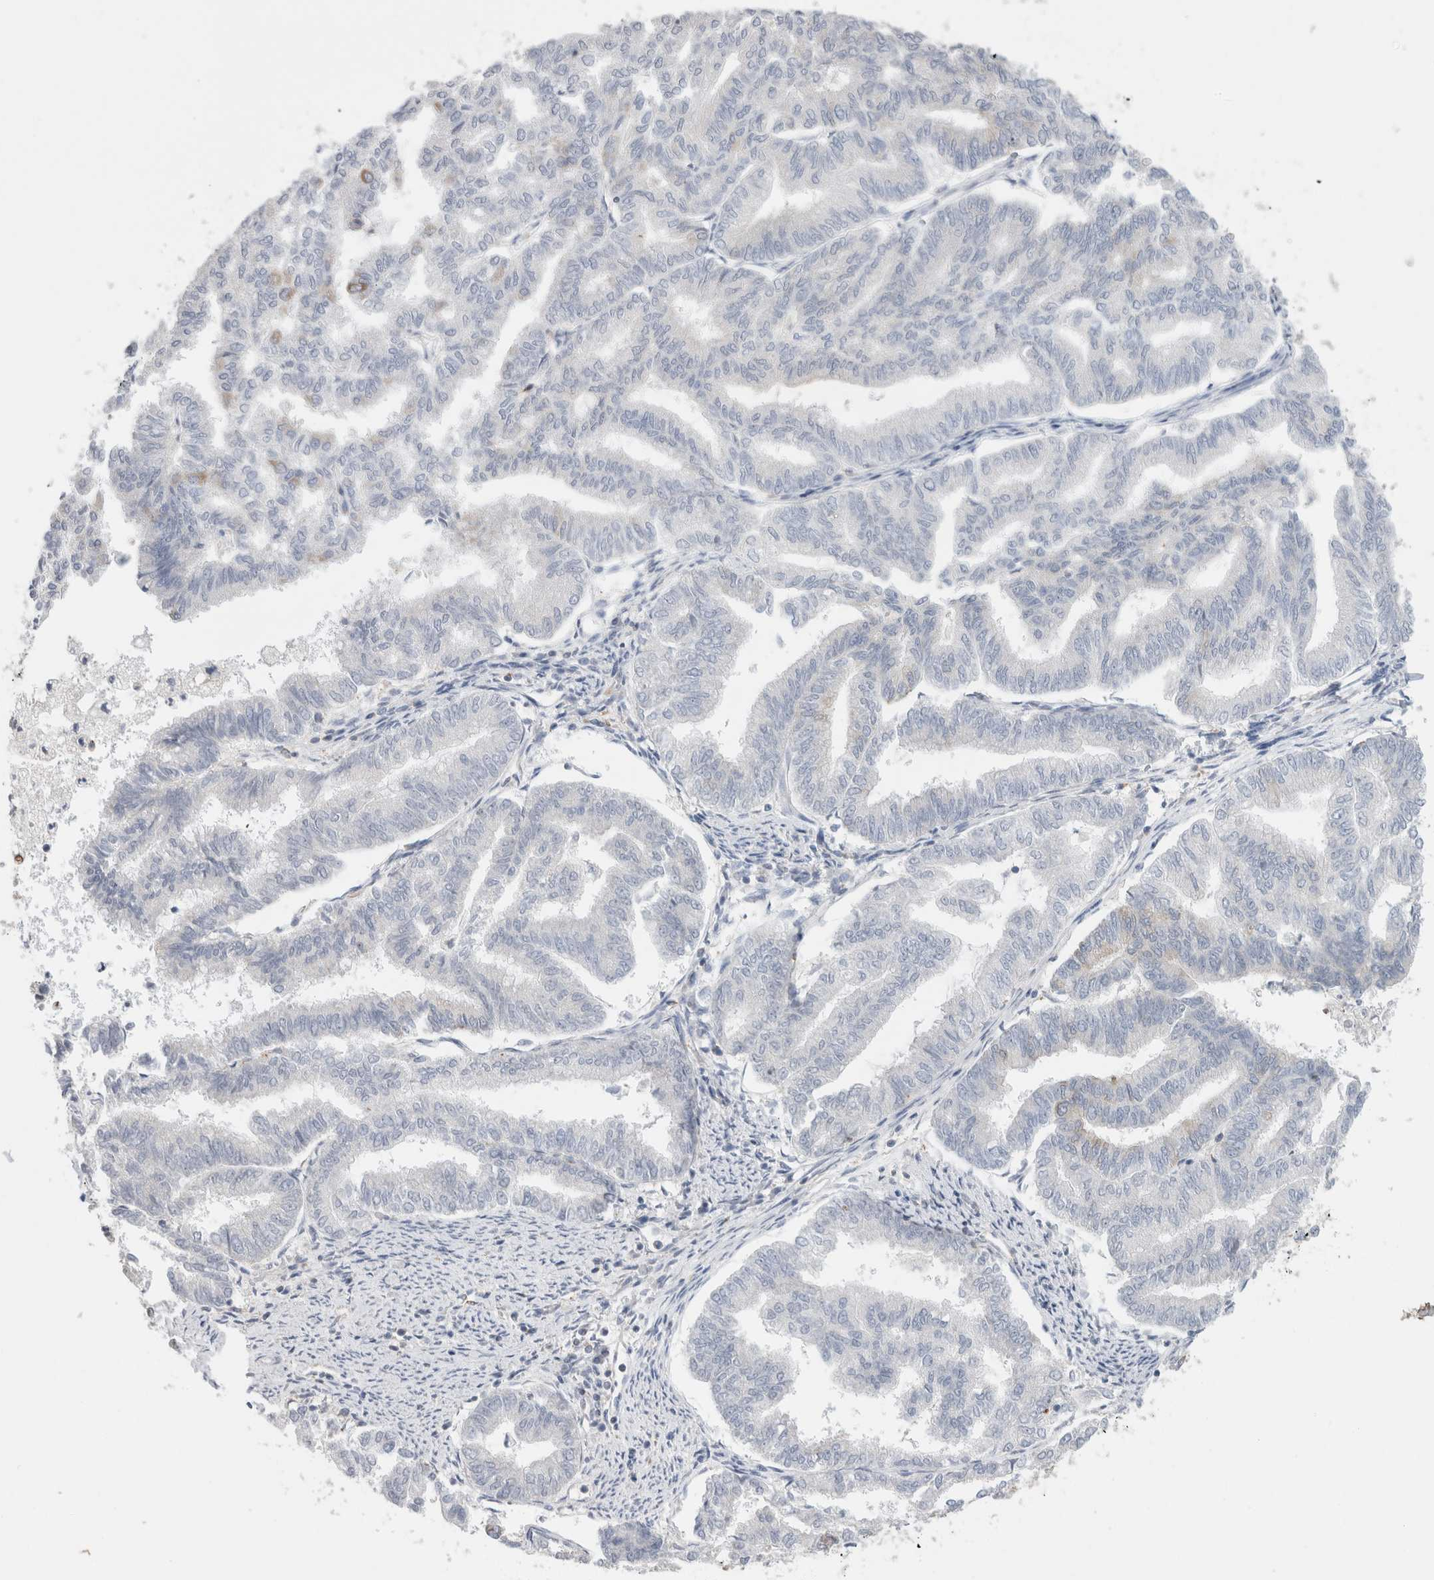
{"staining": {"intensity": "weak", "quantity": "<25%", "location": "cytoplasmic/membranous"}, "tissue": "endometrial cancer", "cell_type": "Tumor cells", "image_type": "cancer", "snomed": [{"axis": "morphology", "description": "Adenocarcinoma, NOS"}, {"axis": "topography", "description": "Endometrium"}], "caption": "DAB immunohistochemical staining of endometrial cancer reveals no significant staining in tumor cells.", "gene": "ZNF23", "patient": {"sex": "female", "age": 79}}